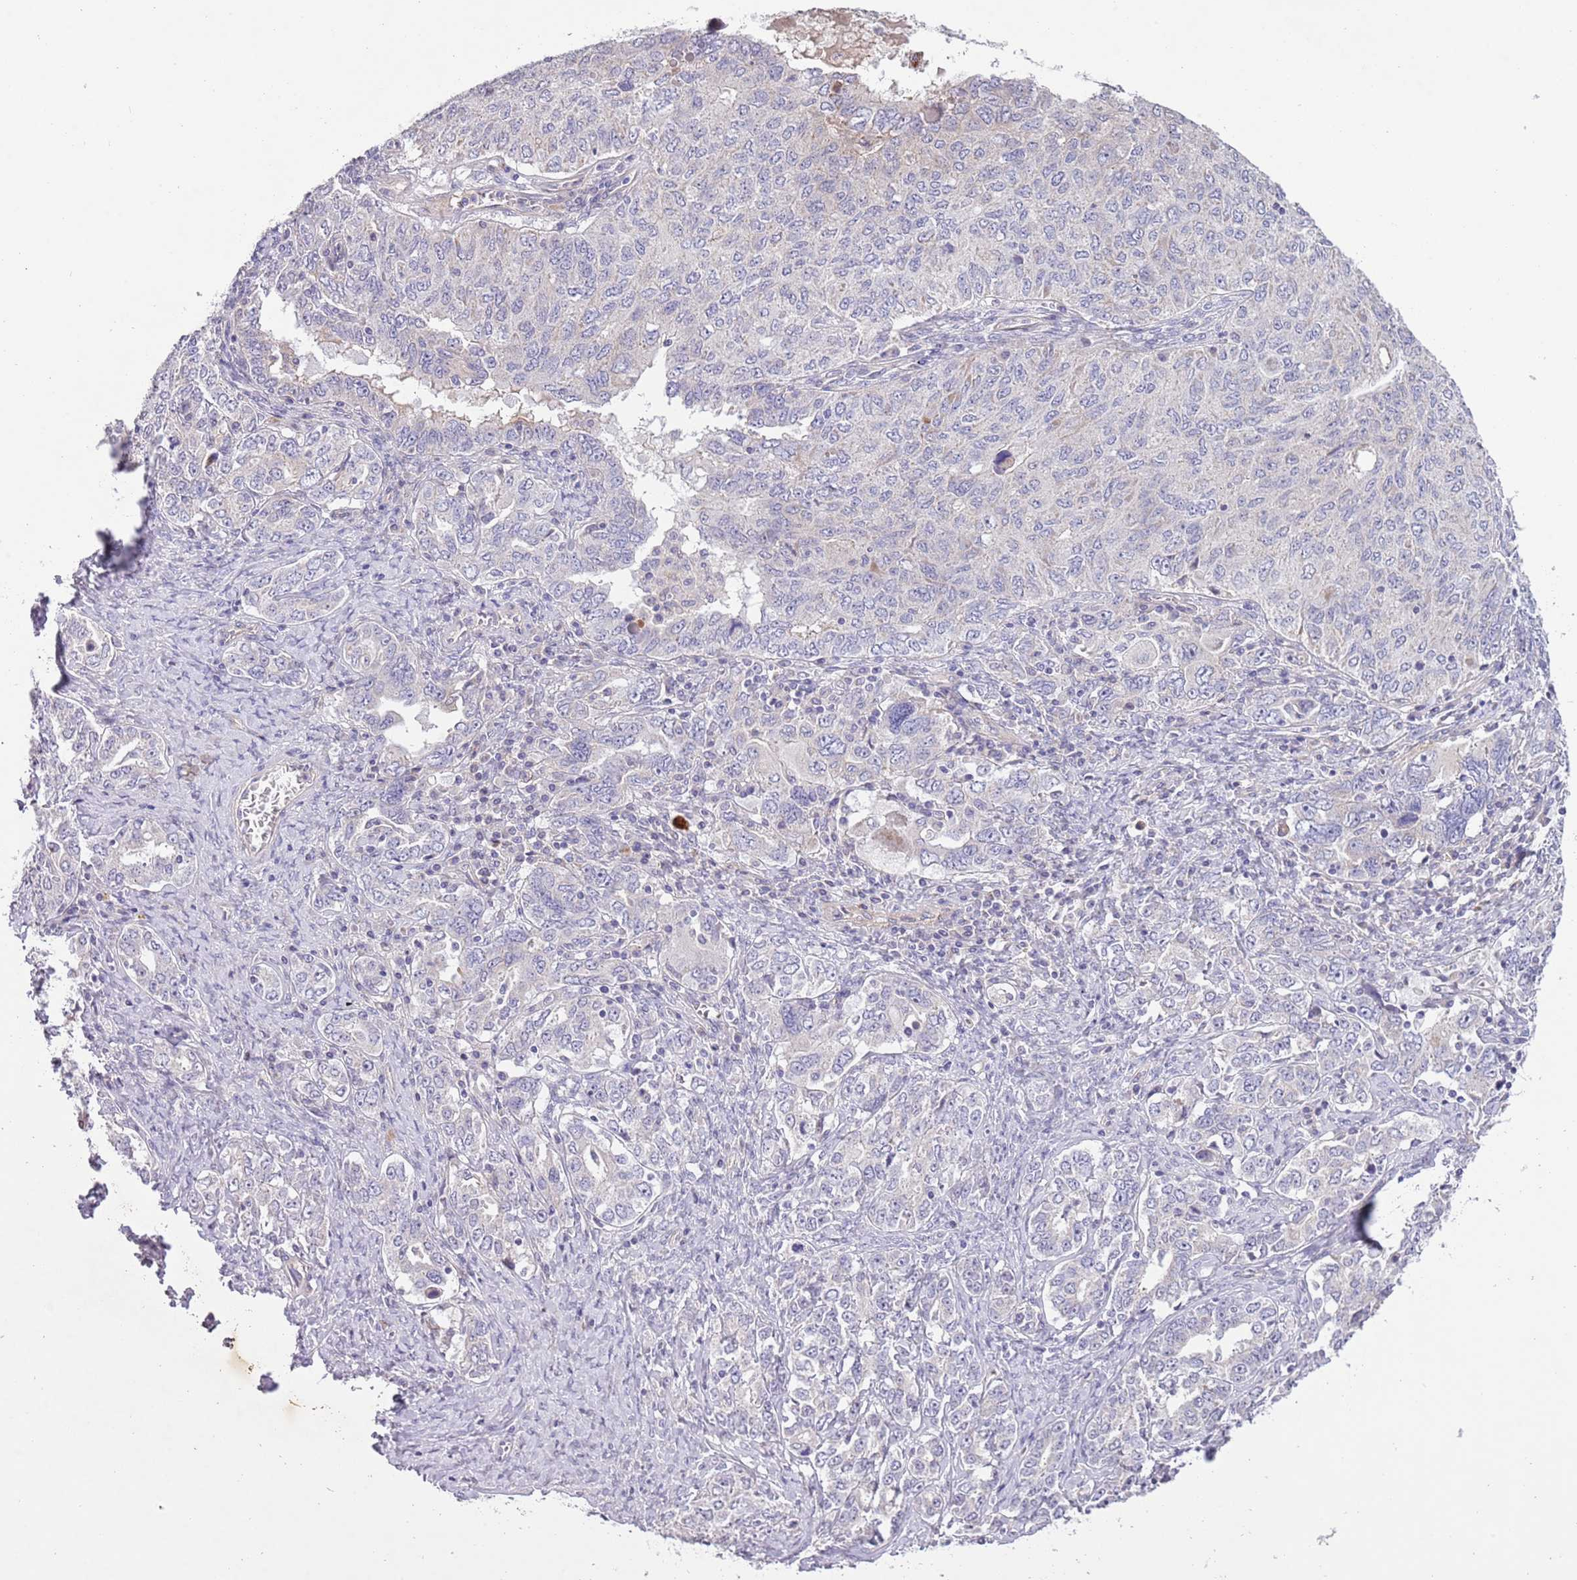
{"staining": {"intensity": "negative", "quantity": "none", "location": "none"}, "tissue": "ovarian cancer", "cell_type": "Tumor cells", "image_type": "cancer", "snomed": [{"axis": "morphology", "description": "Carcinoma, endometroid"}, {"axis": "topography", "description": "Ovary"}], "caption": "Protein analysis of ovarian endometroid carcinoma exhibits no significant positivity in tumor cells.", "gene": "ZNF658", "patient": {"sex": "female", "age": 62}}